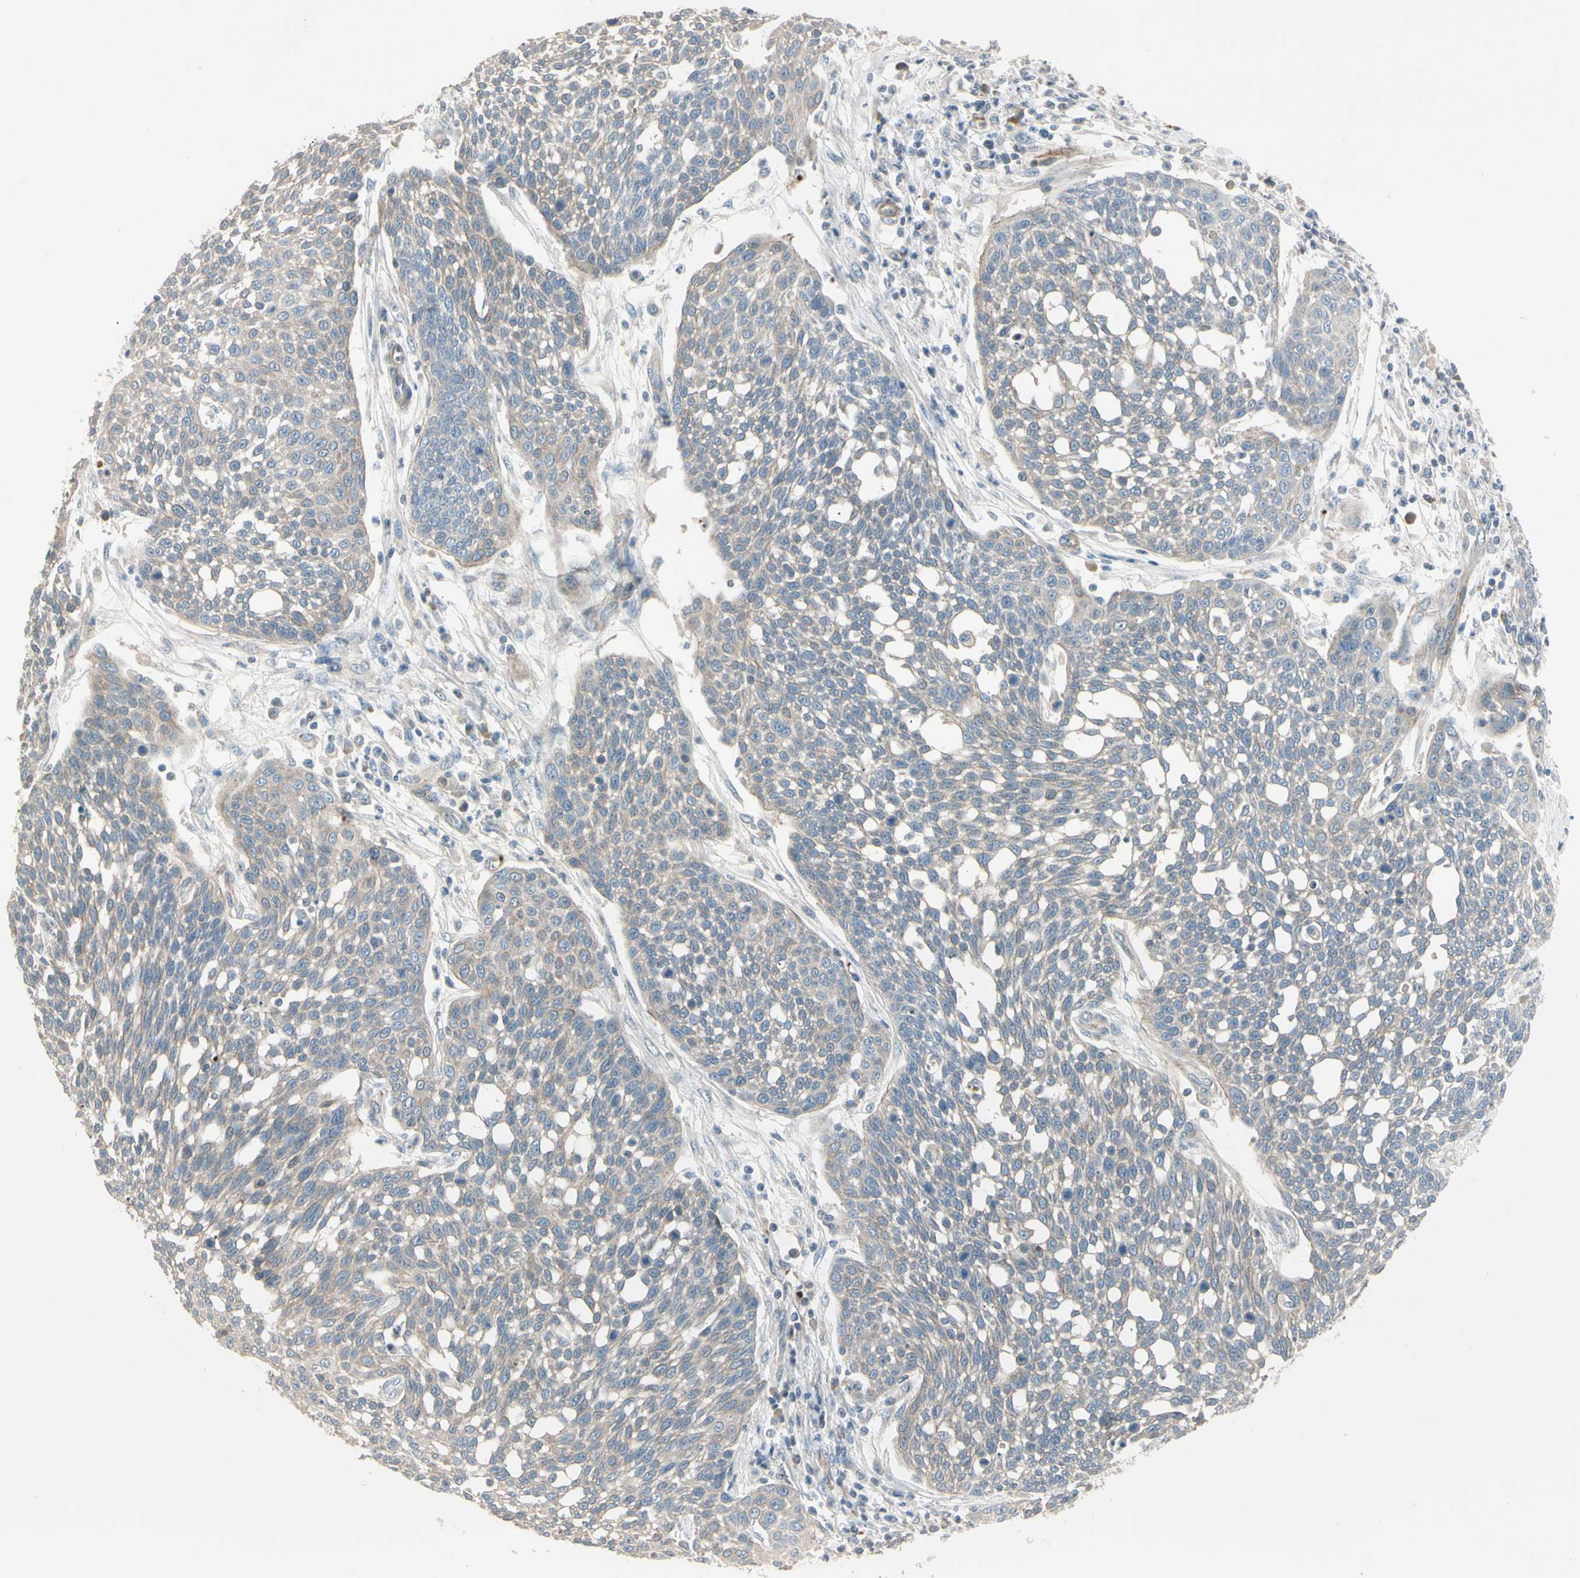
{"staining": {"intensity": "negative", "quantity": "none", "location": "none"}, "tissue": "cervical cancer", "cell_type": "Tumor cells", "image_type": "cancer", "snomed": [{"axis": "morphology", "description": "Squamous cell carcinoma, NOS"}, {"axis": "topography", "description": "Cervix"}], "caption": "The histopathology image exhibits no staining of tumor cells in cervical cancer.", "gene": "PPP3CB", "patient": {"sex": "female", "age": 34}}